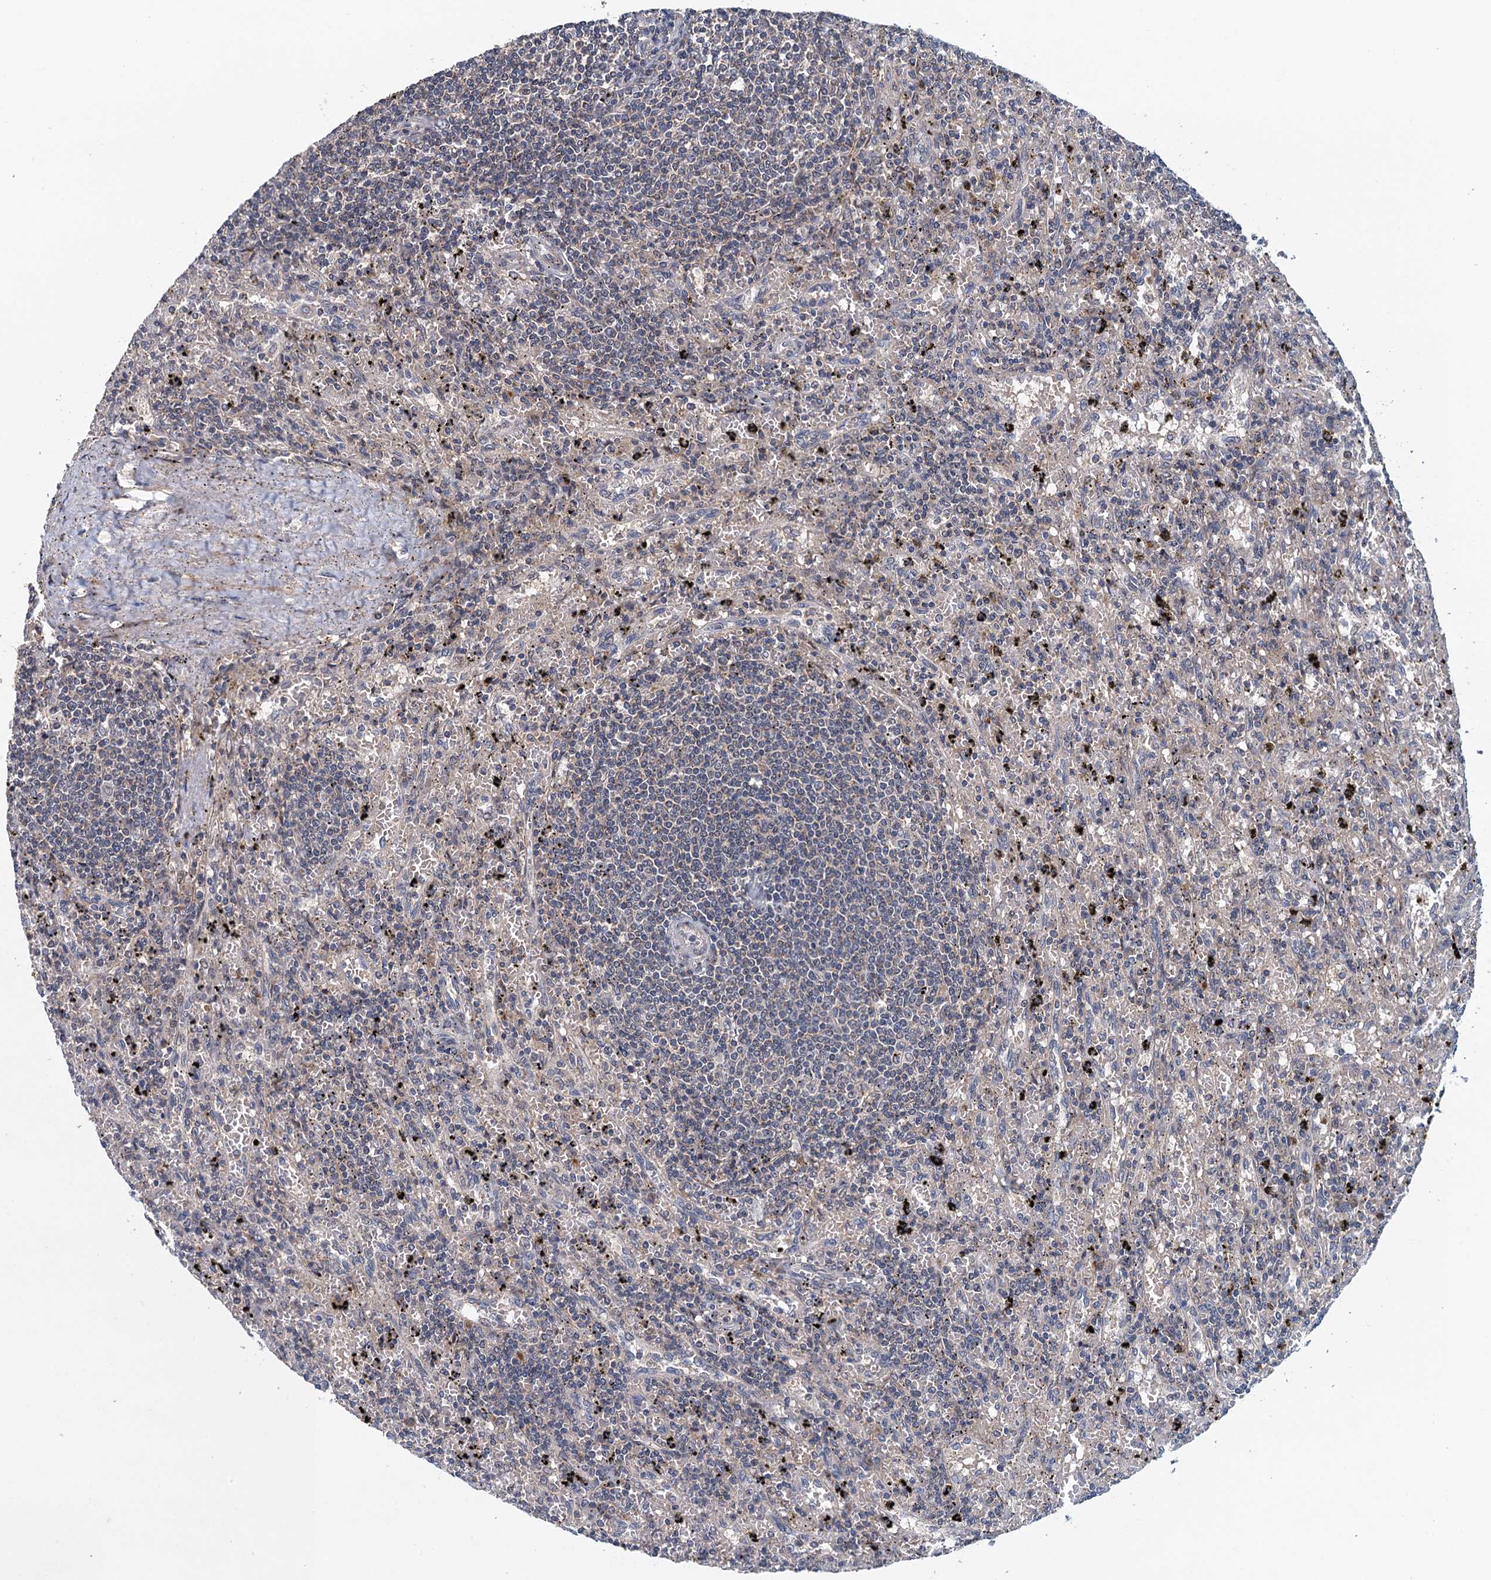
{"staining": {"intensity": "negative", "quantity": "none", "location": "none"}, "tissue": "lymphoma", "cell_type": "Tumor cells", "image_type": "cancer", "snomed": [{"axis": "morphology", "description": "Malignant lymphoma, non-Hodgkin's type, Low grade"}, {"axis": "topography", "description": "Spleen"}], "caption": "High magnification brightfield microscopy of low-grade malignant lymphoma, non-Hodgkin's type stained with DAB (3,3'-diaminobenzidine) (brown) and counterstained with hematoxylin (blue): tumor cells show no significant expression.", "gene": "MDM1", "patient": {"sex": "male", "age": 76}}